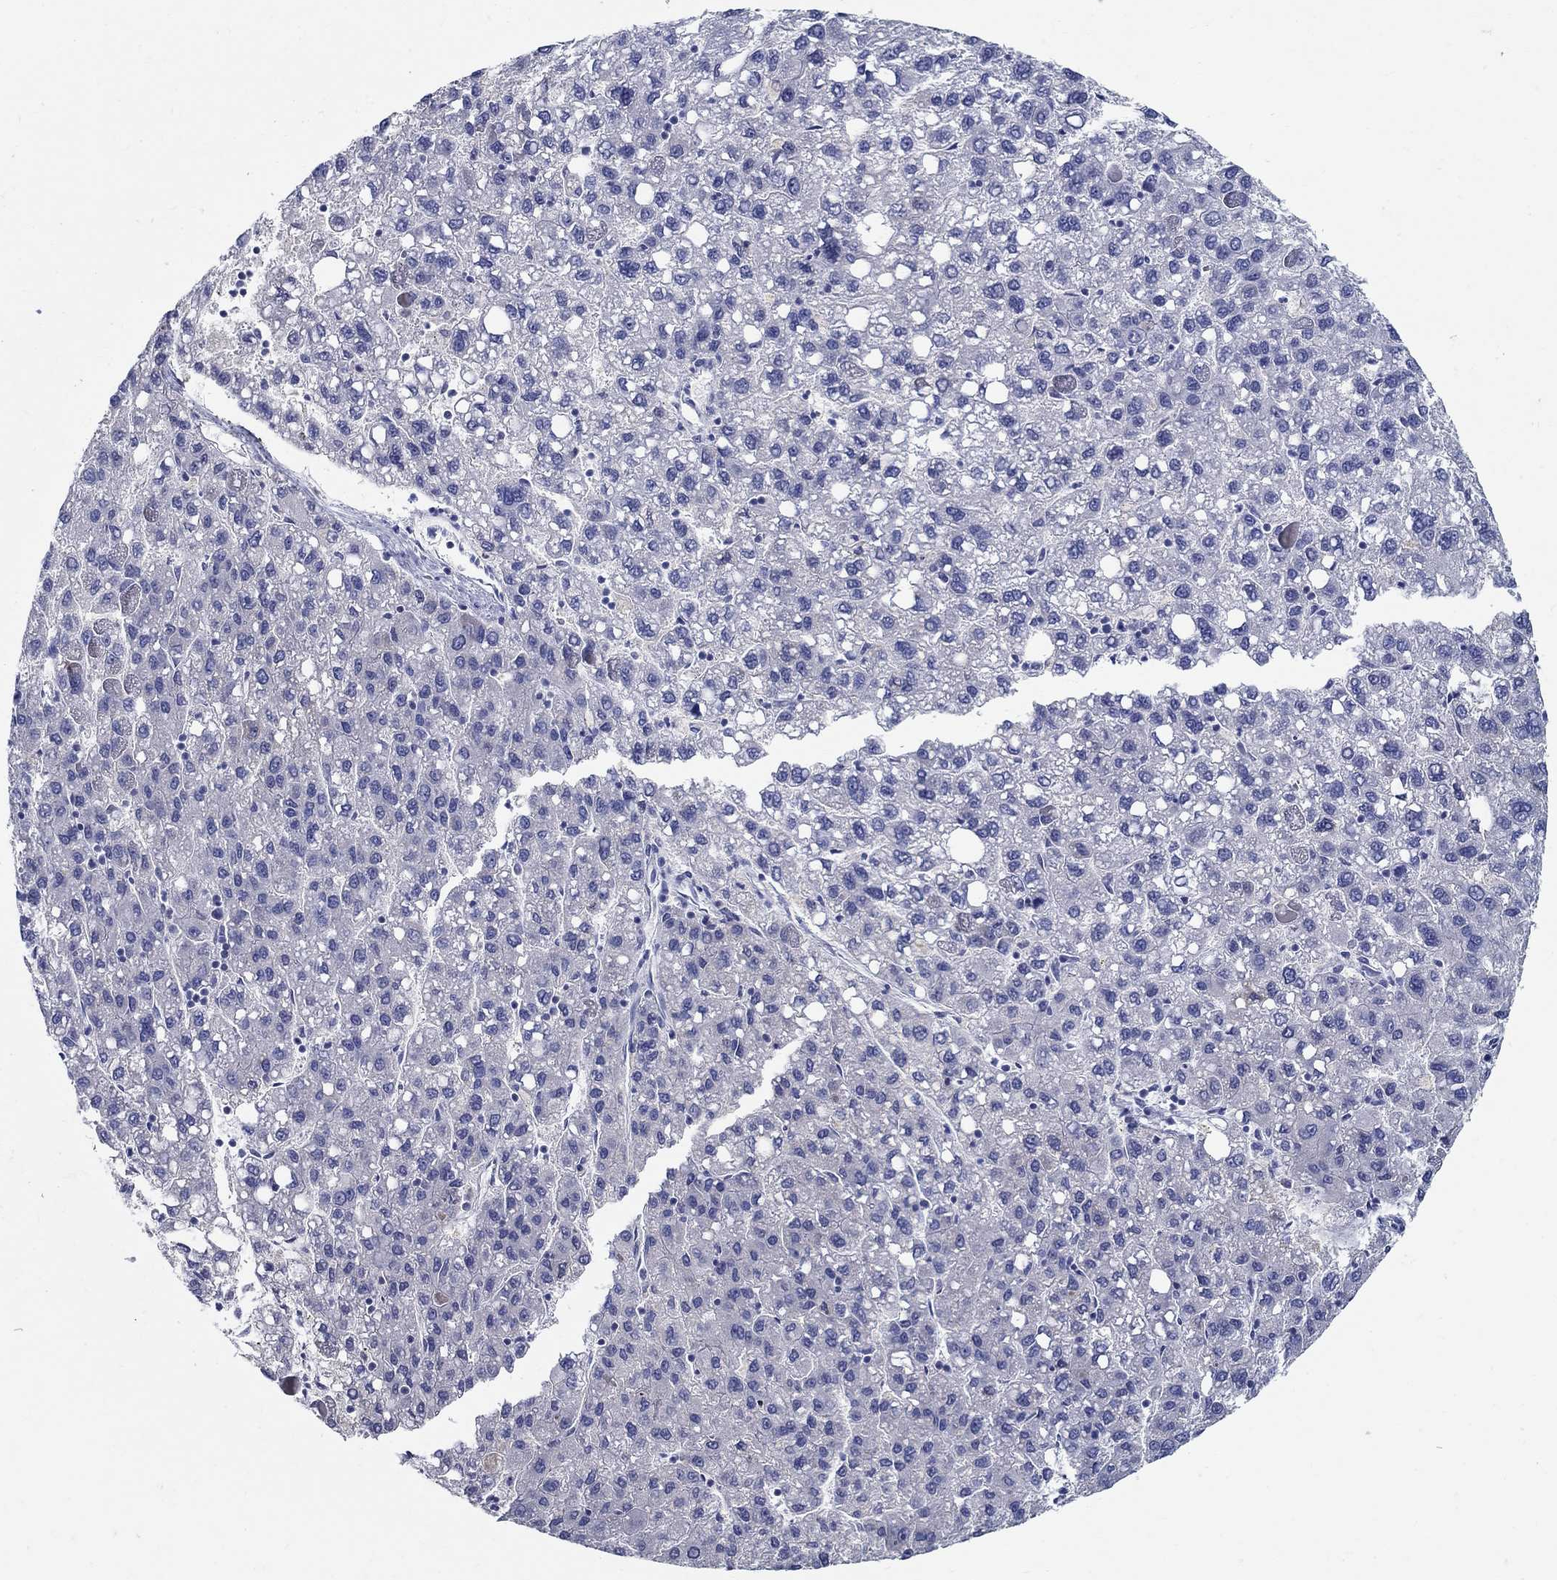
{"staining": {"intensity": "negative", "quantity": "none", "location": "none"}, "tissue": "liver cancer", "cell_type": "Tumor cells", "image_type": "cancer", "snomed": [{"axis": "morphology", "description": "Carcinoma, Hepatocellular, NOS"}, {"axis": "topography", "description": "Liver"}], "caption": "This histopathology image is of hepatocellular carcinoma (liver) stained with immunohistochemistry to label a protein in brown with the nuclei are counter-stained blue. There is no expression in tumor cells.", "gene": "CRYGD", "patient": {"sex": "female", "age": 82}}